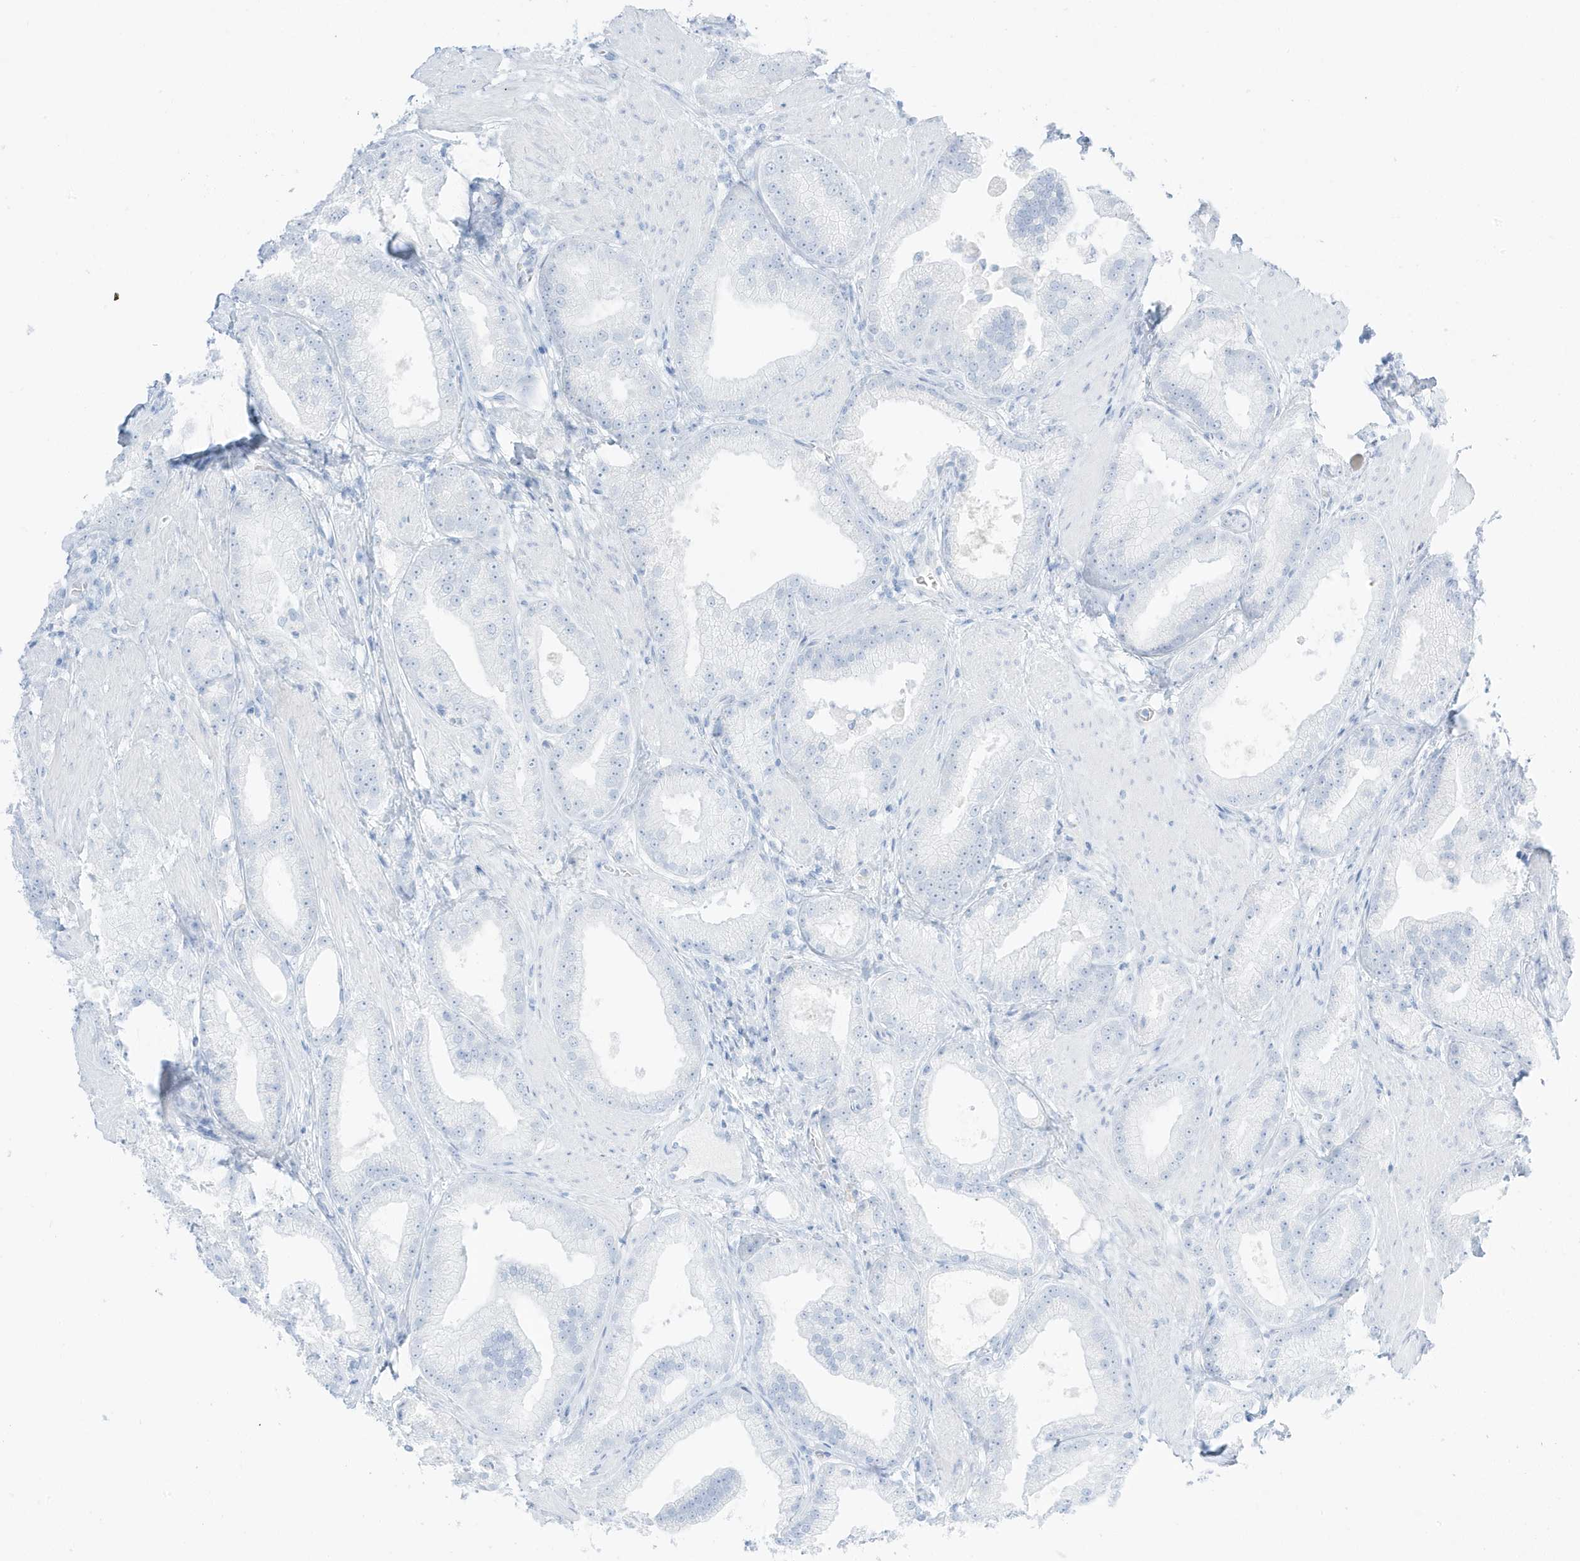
{"staining": {"intensity": "negative", "quantity": "none", "location": "none"}, "tissue": "prostate cancer", "cell_type": "Tumor cells", "image_type": "cancer", "snomed": [{"axis": "morphology", "description": "Adenocarcinoma, Low grade"}, {"axis": "topography", "description": "Prostate"}], "caption": "Tumor cells are negative for protein expression in human prostate cancer. Nuclei are stained in blue.", "gene": "SLC22A13", "patient": {"sex": "male", "age": 67}}